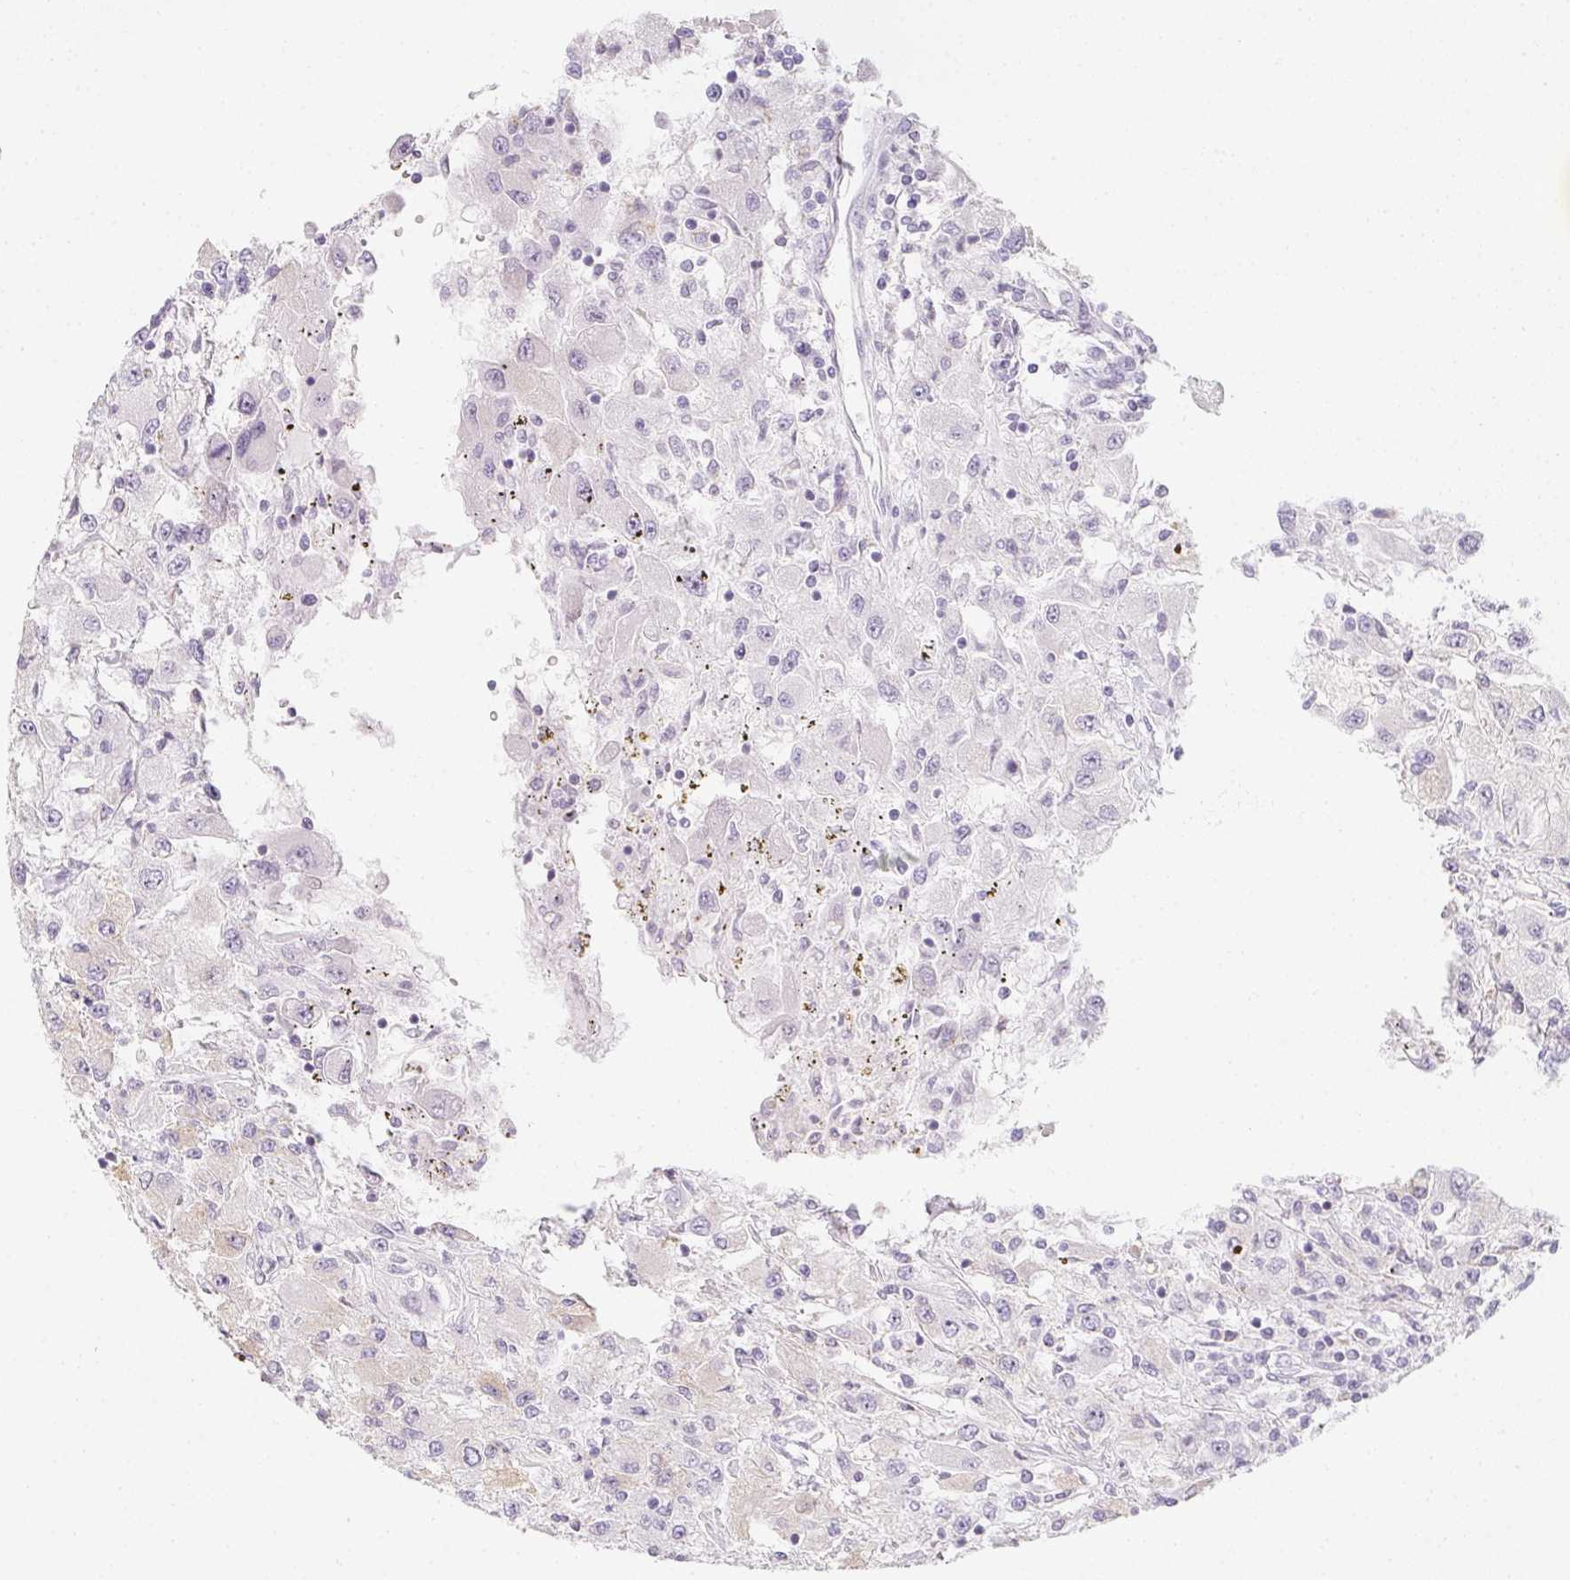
{"staining": {"intensity": "negative", "quantity": "none", "location": "none"}, "tissue": "renal cancer", "cell_type": "Tumor cells", "image_type": "cancer", "snomed": [{"axis": "morphology", "description": "Adenocarcinoma, NOS"}, {"axis": "topography", "description": "Kidney"}], "caption": "Image shows no protein staining in tumor cells of renal cancer tissue. (Brightfield microscopy of DAB (3,3'-diaminobenzidine) IHC at high magnification).", "gene": "SOAT1", "patient": {"sex": "female", "age": 67}}